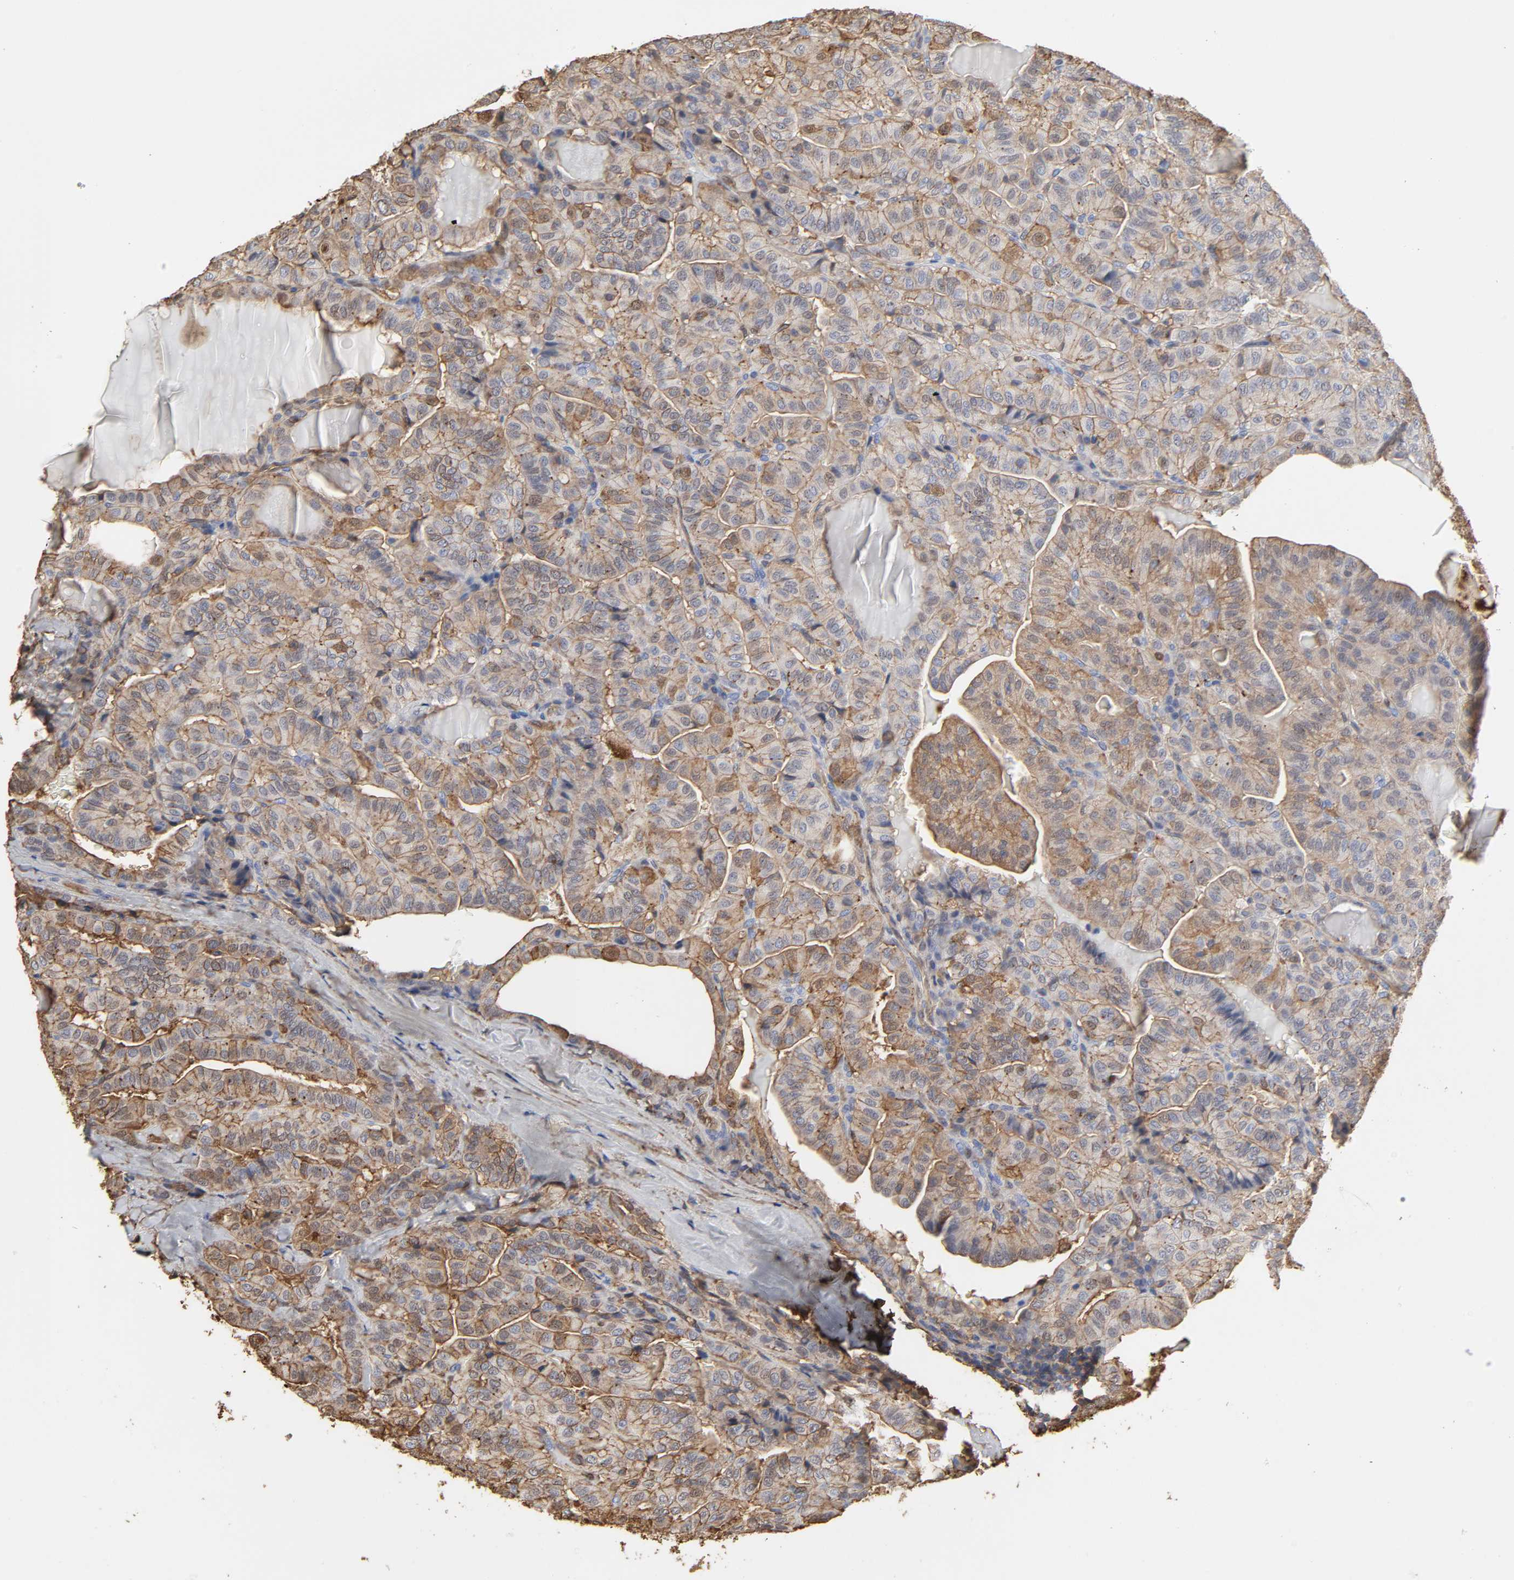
{"staining": {"intensity": "moderate", "quantity": ">75%", "location": "cytoplasmic/membranous"}, "tissue": "thyroid cancer", "cell_type": "Tumor cells", "image_type": "cancer", "snomed": [{"axis": "morphology", "description": "Papillary adenocarcinoma, NOS"}, {"axis": "topography", "description": "Thyroid gland"}], "caption": "Thyroid cancer (papillary adenocarcinoma) was stained to show a protein in brown. There is medium levels of moderate cytoplasmic/membranous staining in approximately >75% of tumor cells. The staining was performed using DAB, with brown indicating positive protein expression. Nuclei are stained blue with hematoxylin.", "gene": "ANXA2", "patient": {"sex": "male", "age": 77}}